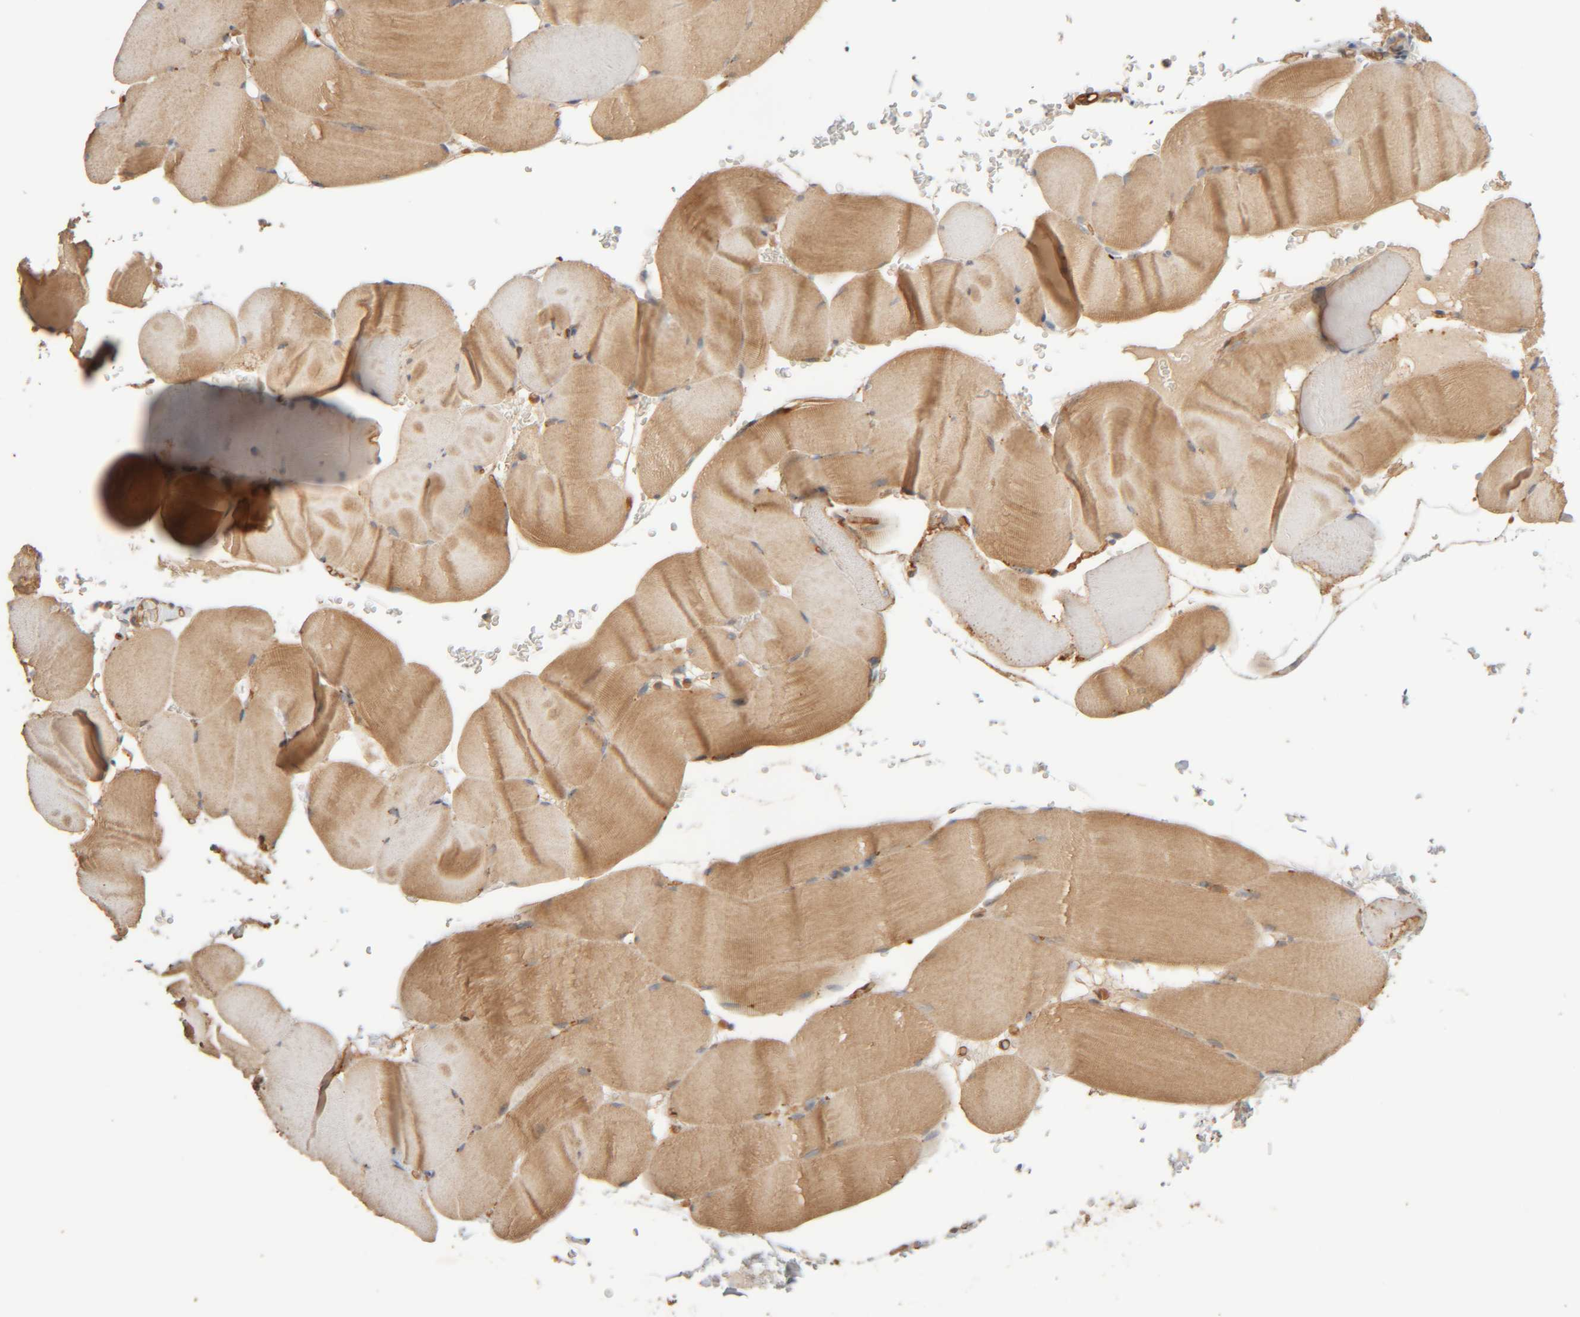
{"staining": {"intensity": "moderate", "quantity": ">75%", "location": "cytoplasmic/membranous"}, "tissue": "skeletal muscle", "cell_type": "Myocytes", "image_type": "normal", "snomed": [{"axis": "morphology", "description": "Normal tissue, NOS"}, {"axis": "topography", "description": "Skeletal muscle"}], "caption": "The image exhibits staining of unremarkable skeletal muscle, revealing moderate cytoplasmic/membranous protein positivity (brown color) within myocytes. (IHC, brightfield microscopy, high magnification).", "gene": "TMEM192", "patient": {"sex": "male", "age": 62}}